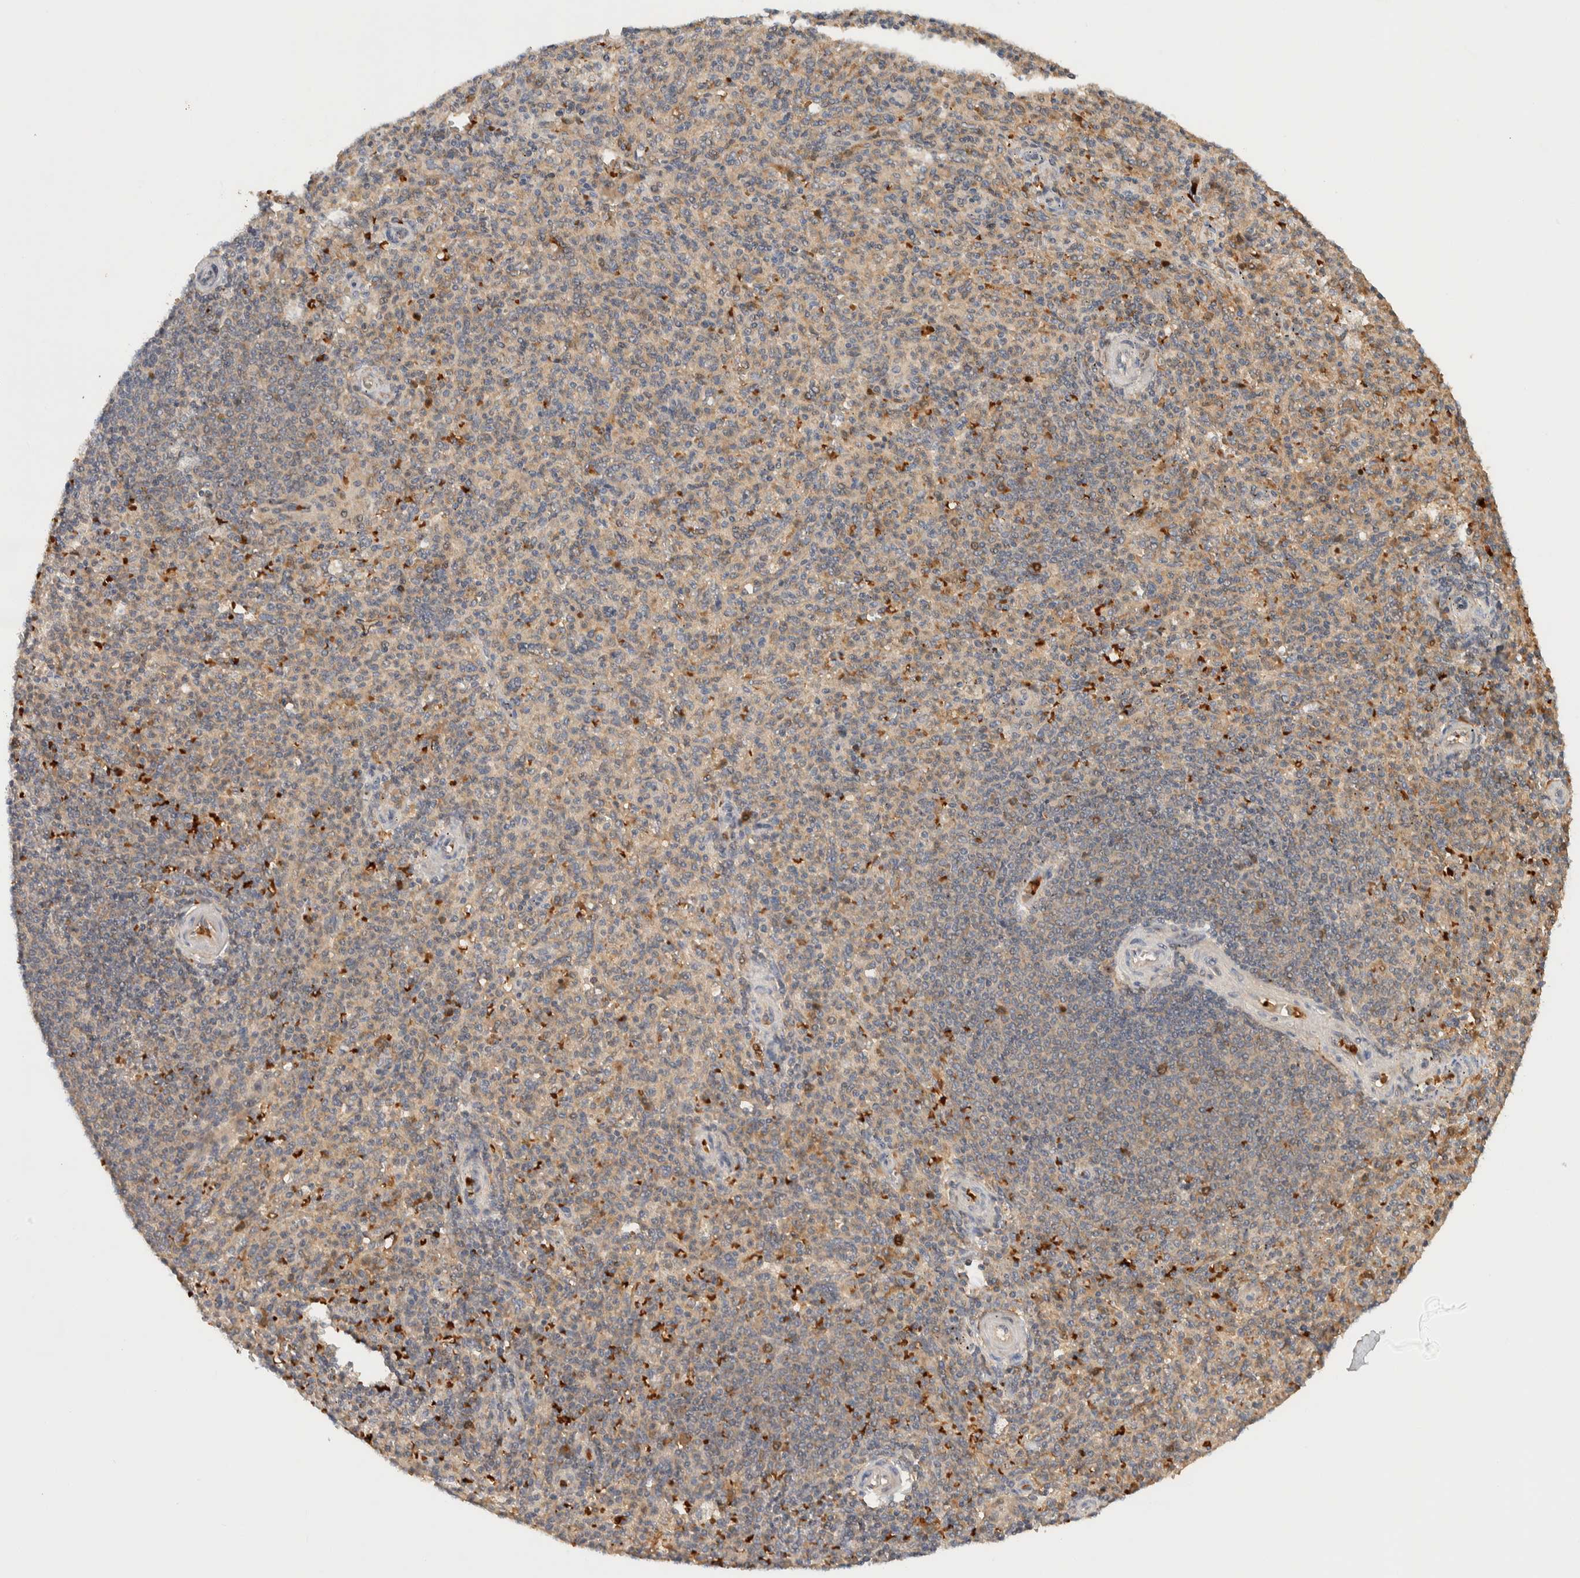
{"staining": {"intensity": "strong", "quantity": "25%-75%", "location": "cytoplasmic/membranous"}, "tissue": "spleen", "cell_type": "Cells in red pulp", "image_type": "normal", "snomed": [{"axis": "morphology", "description": "Normal tissue, NOS"}, {"axis": "topography", "description": "Spleen"}], "caption": "Spleen stained for a protein (brown) demonstrates strong cytoplasmic/membranous positive positivity in about 25%-75% of cells in red pulp.", "gene": "TTI2", "patient": {"sex": "male", "age": 36}}